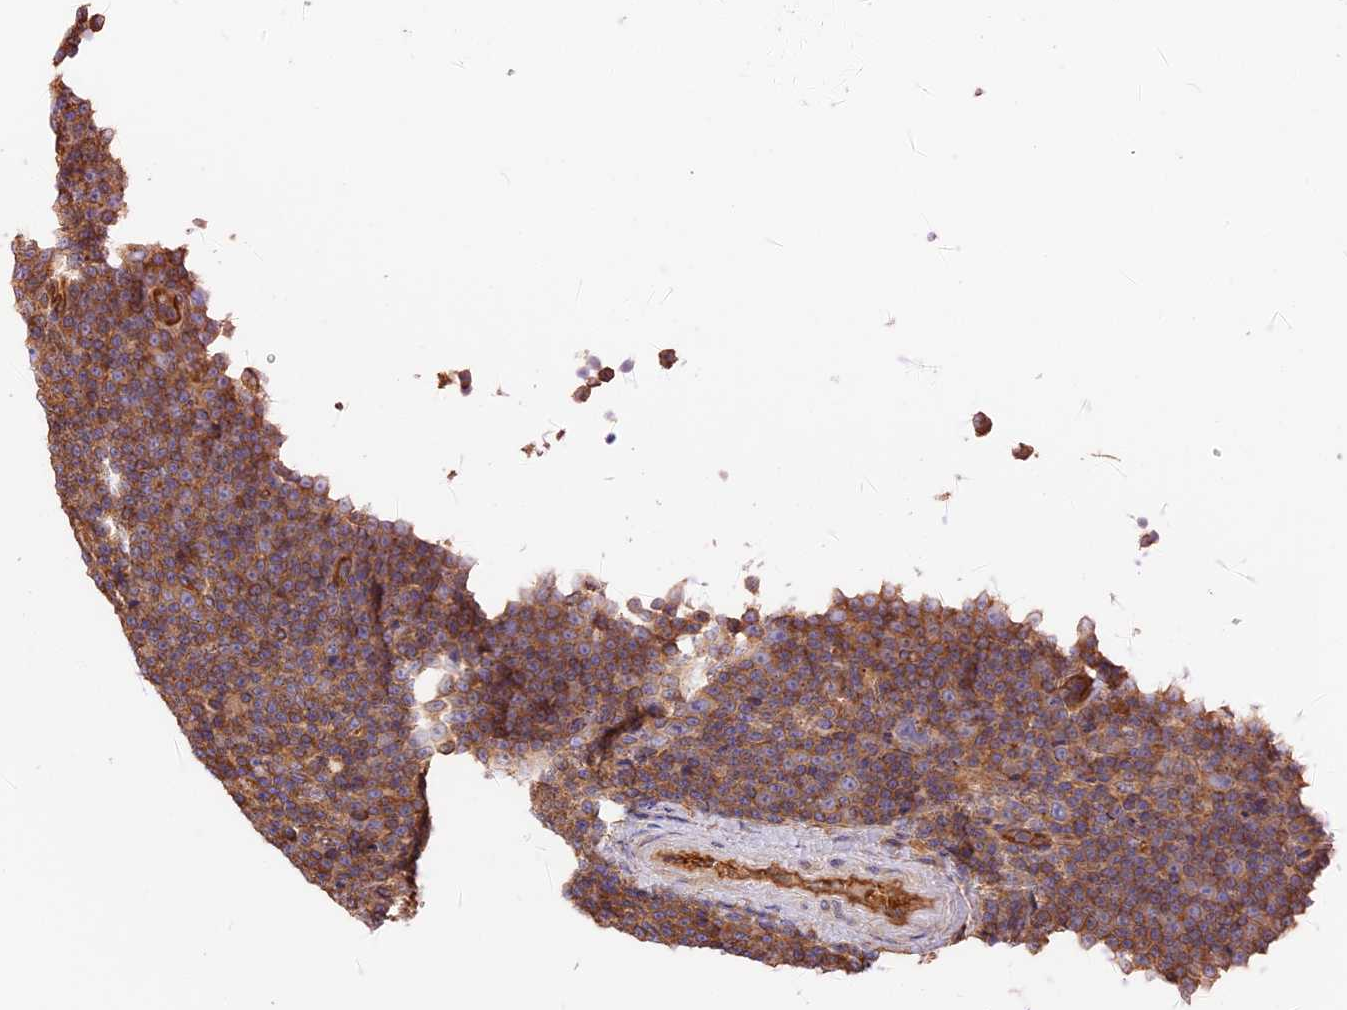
{"staining": {"intensity": "moderate", "quantity": ">75%", "location": "cytoplasmic/membranous"}, "tissue": "lymphoma", "cell_type": "Tumor cells", "image_type": "cancer", "snomed": [{"axis": "morphology", "description": "Malignant lymphoma, non-Hodgkin's type, Low grade"}, {"axis": "topography", "description": "Lymph node"}], "caption": "Brown immunohistochemical staining in human malignant lymphoma, non-Hodgkin's type (low-grade) displays moderate cytoplasmic/membranous staining in approximately >75% of tumor cells.", "gene": "VPS18", "patient": {"sex": "female", "age": 67}}